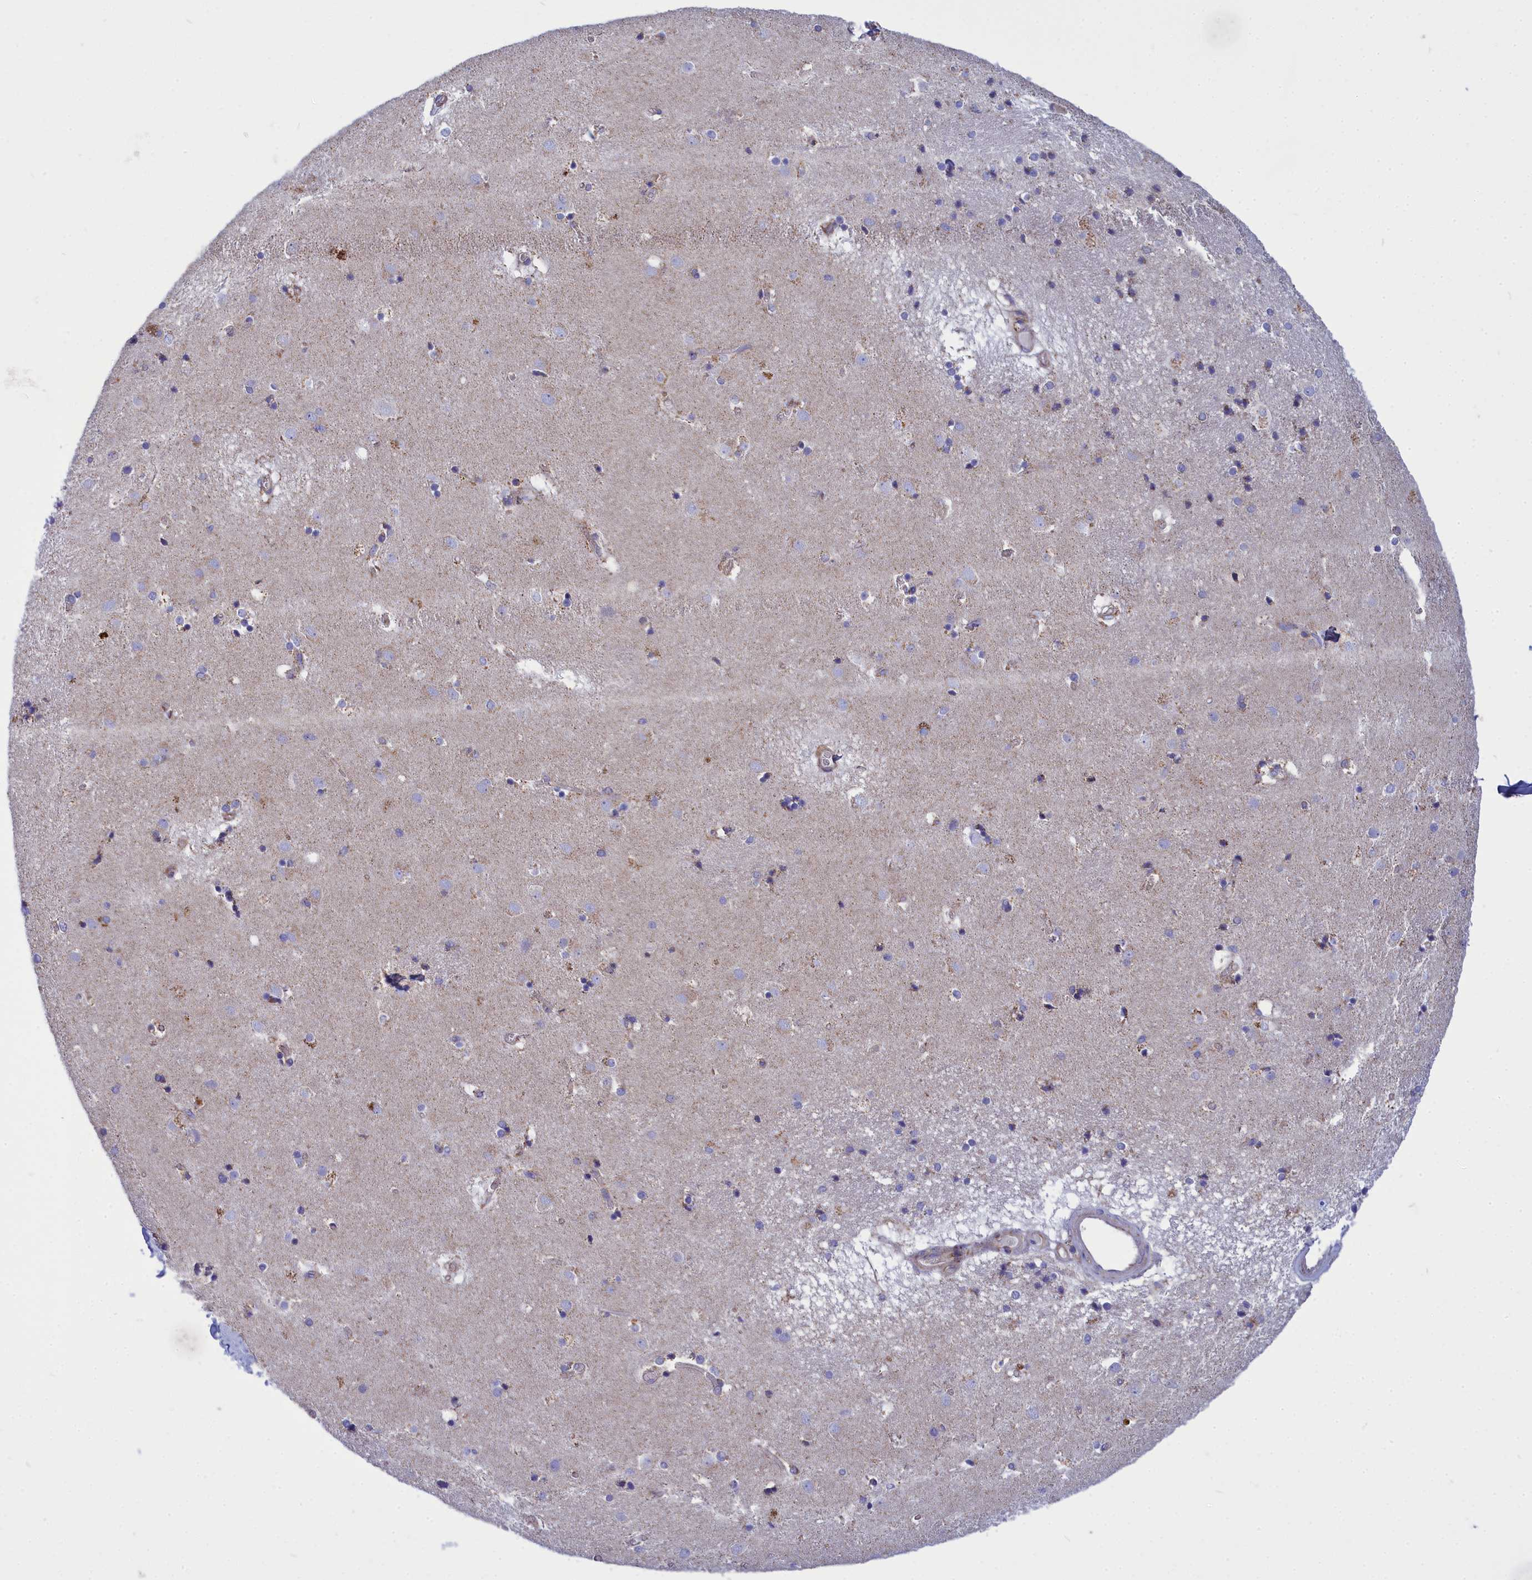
{"staining": {"intensity": "negative", "quantity": "none", "location": "none"}, "tissue": "caudate", "cell_type": "Glial cells", "image_type": "normal", "snomed": [{"axis": "morphology", "description": "Normal tissue, NOS"}, {"axis": "topography", "description": "Lateral ventricle wall"}], "caption": "This is a photomicrograph of IHC staining of normal caudate, which shows no expression in glial cells. (Brightfield microscopy of DAB immunohistochemistry (IHC) at high magnification).", "gene": "CCRL2", "patient": {"sex": "male", "age": 70}}